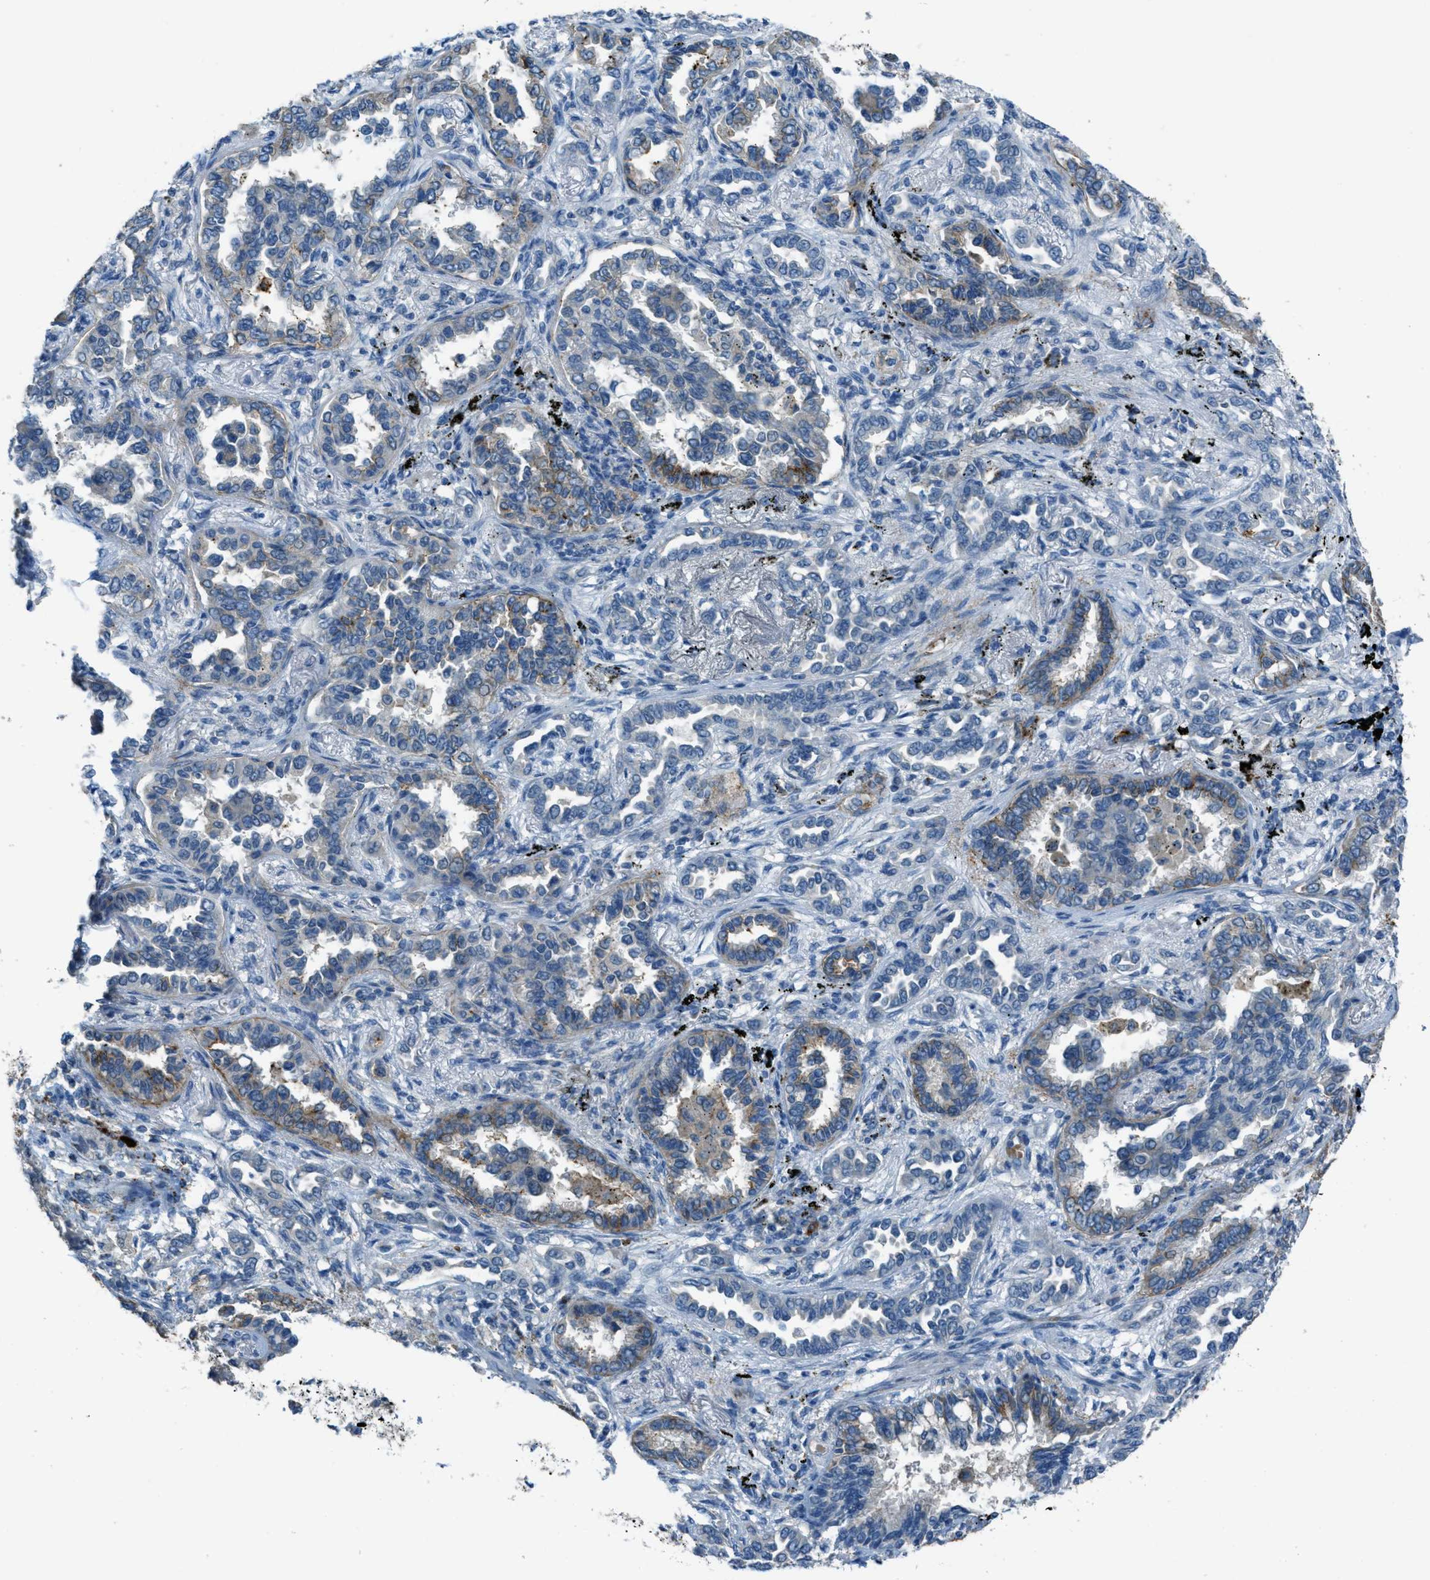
{"staining": {"intensity": "weak", "quantity": "<25%", "location": "cytoplasmic/membranous"}, "tissue": "lung cancer", "cell_type": "Tumor cells", "image_type": "cancer", "snomed": [{"axis": "morphology", "description": "Normal tissue, NOS"}, {"axis": "morphology", "description": "Adenocarcinoma, NOS"}, {"axis": "topography", "description": "Lung"}], "caption": "Adenocarcinoma (lung) stained for a protein using immunohistochemistry (IHC) displays no expression tumor cells.", "gene": "CDON", "patient": {"sex": "male", "age": 59}}